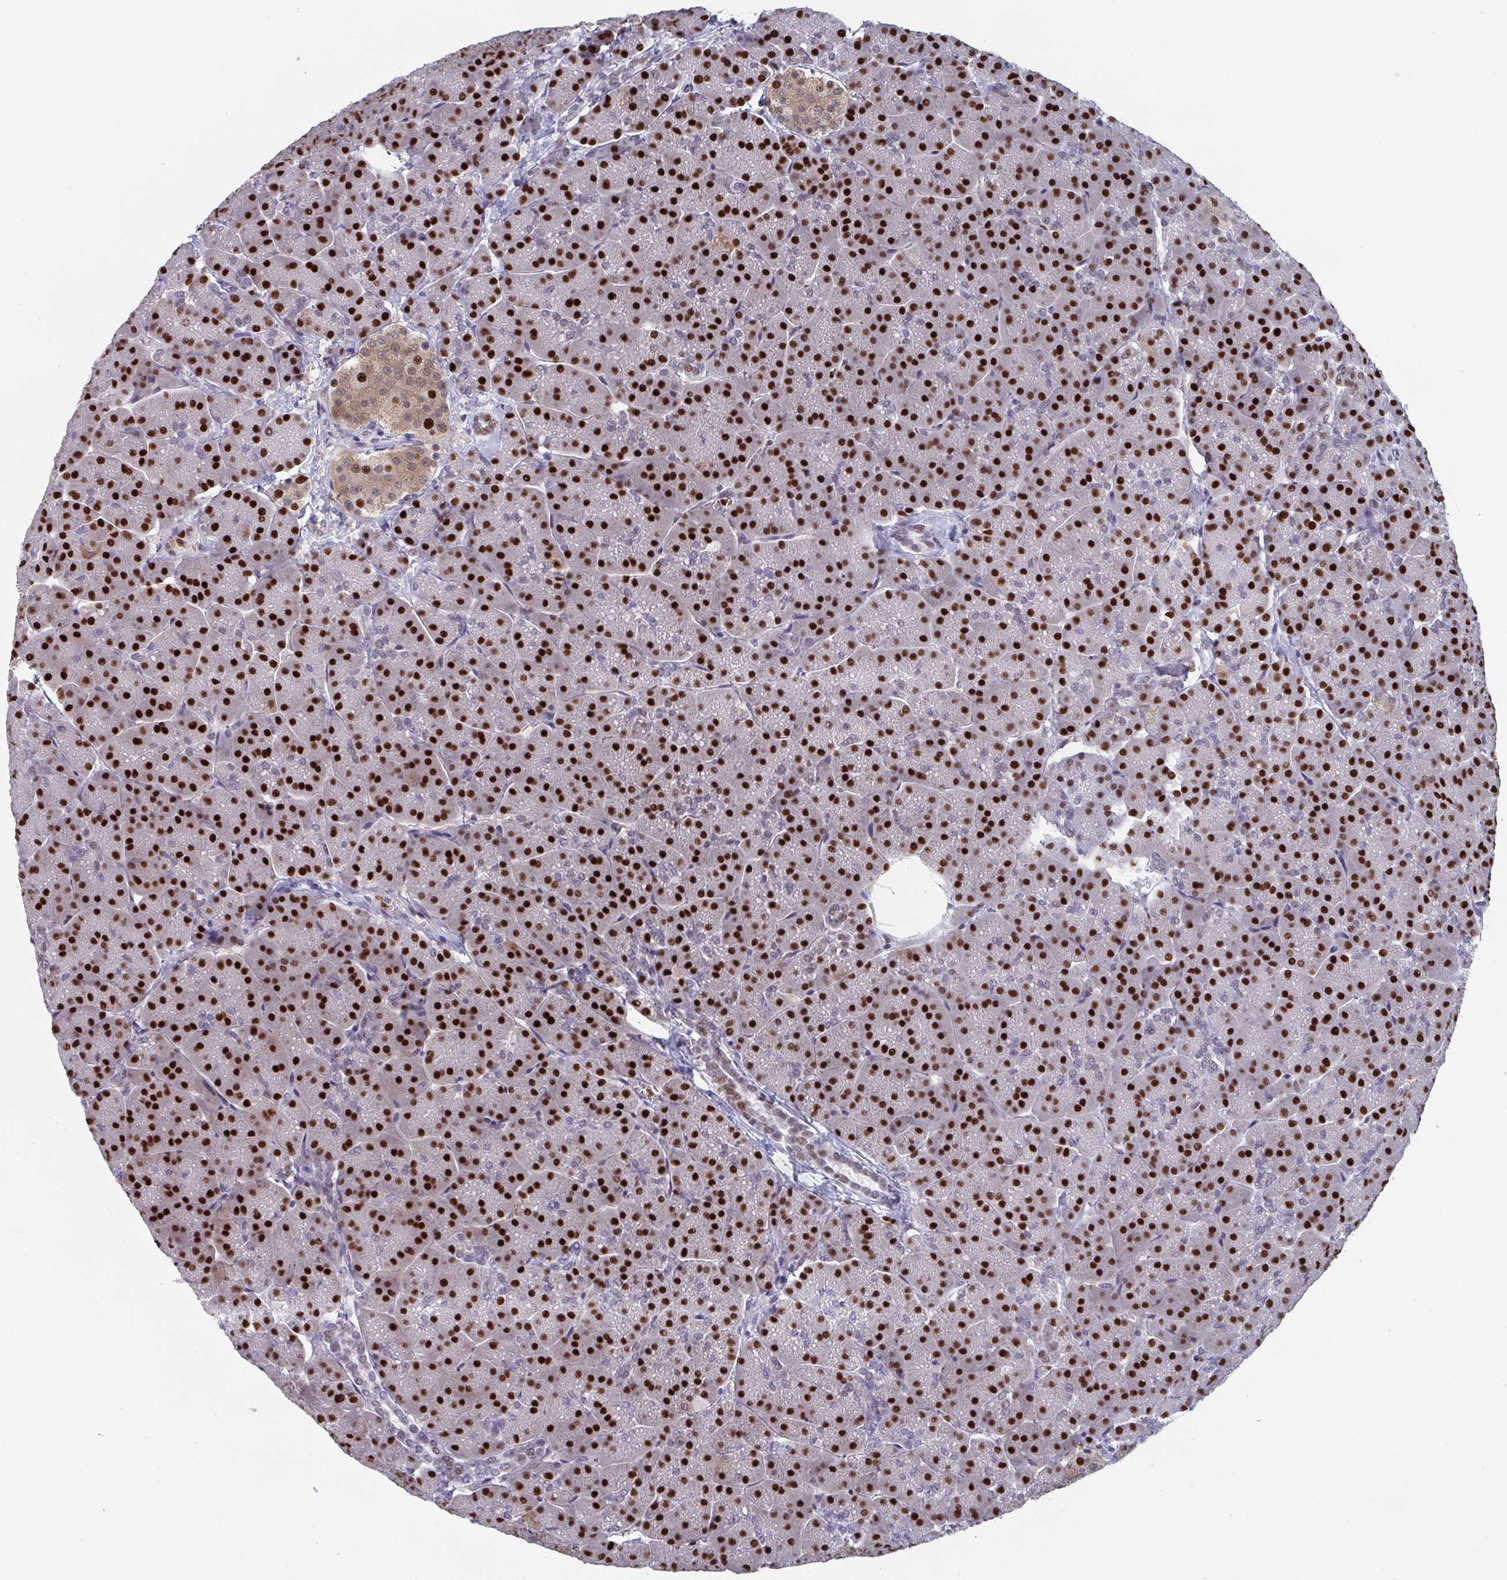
{"staining": {"intensity": "strong", "quantity": ">75%", "location": "nuclear"}, "tissue": "pancreas", "cell_type": "Exocrine glandular cells", "image_type": "normal", "snomed": [{"axis": "morphology", "description": "Normal tissue, NOS"}, {"axis": "topography", "description": "Pancreas"}, {"axis": "topography", "description": "Peripheral nerve tissue"}], "caption": "Pancreas stained for a protein exhibits strong nuclear positivity in exocrine glandular cells. Using DAB (brown) and hematoxylin (blue) stains, captured at high magnification using brightfield microscopy.", "gene": "JDP2", "patient": {"sex": "male", "age": 54}}